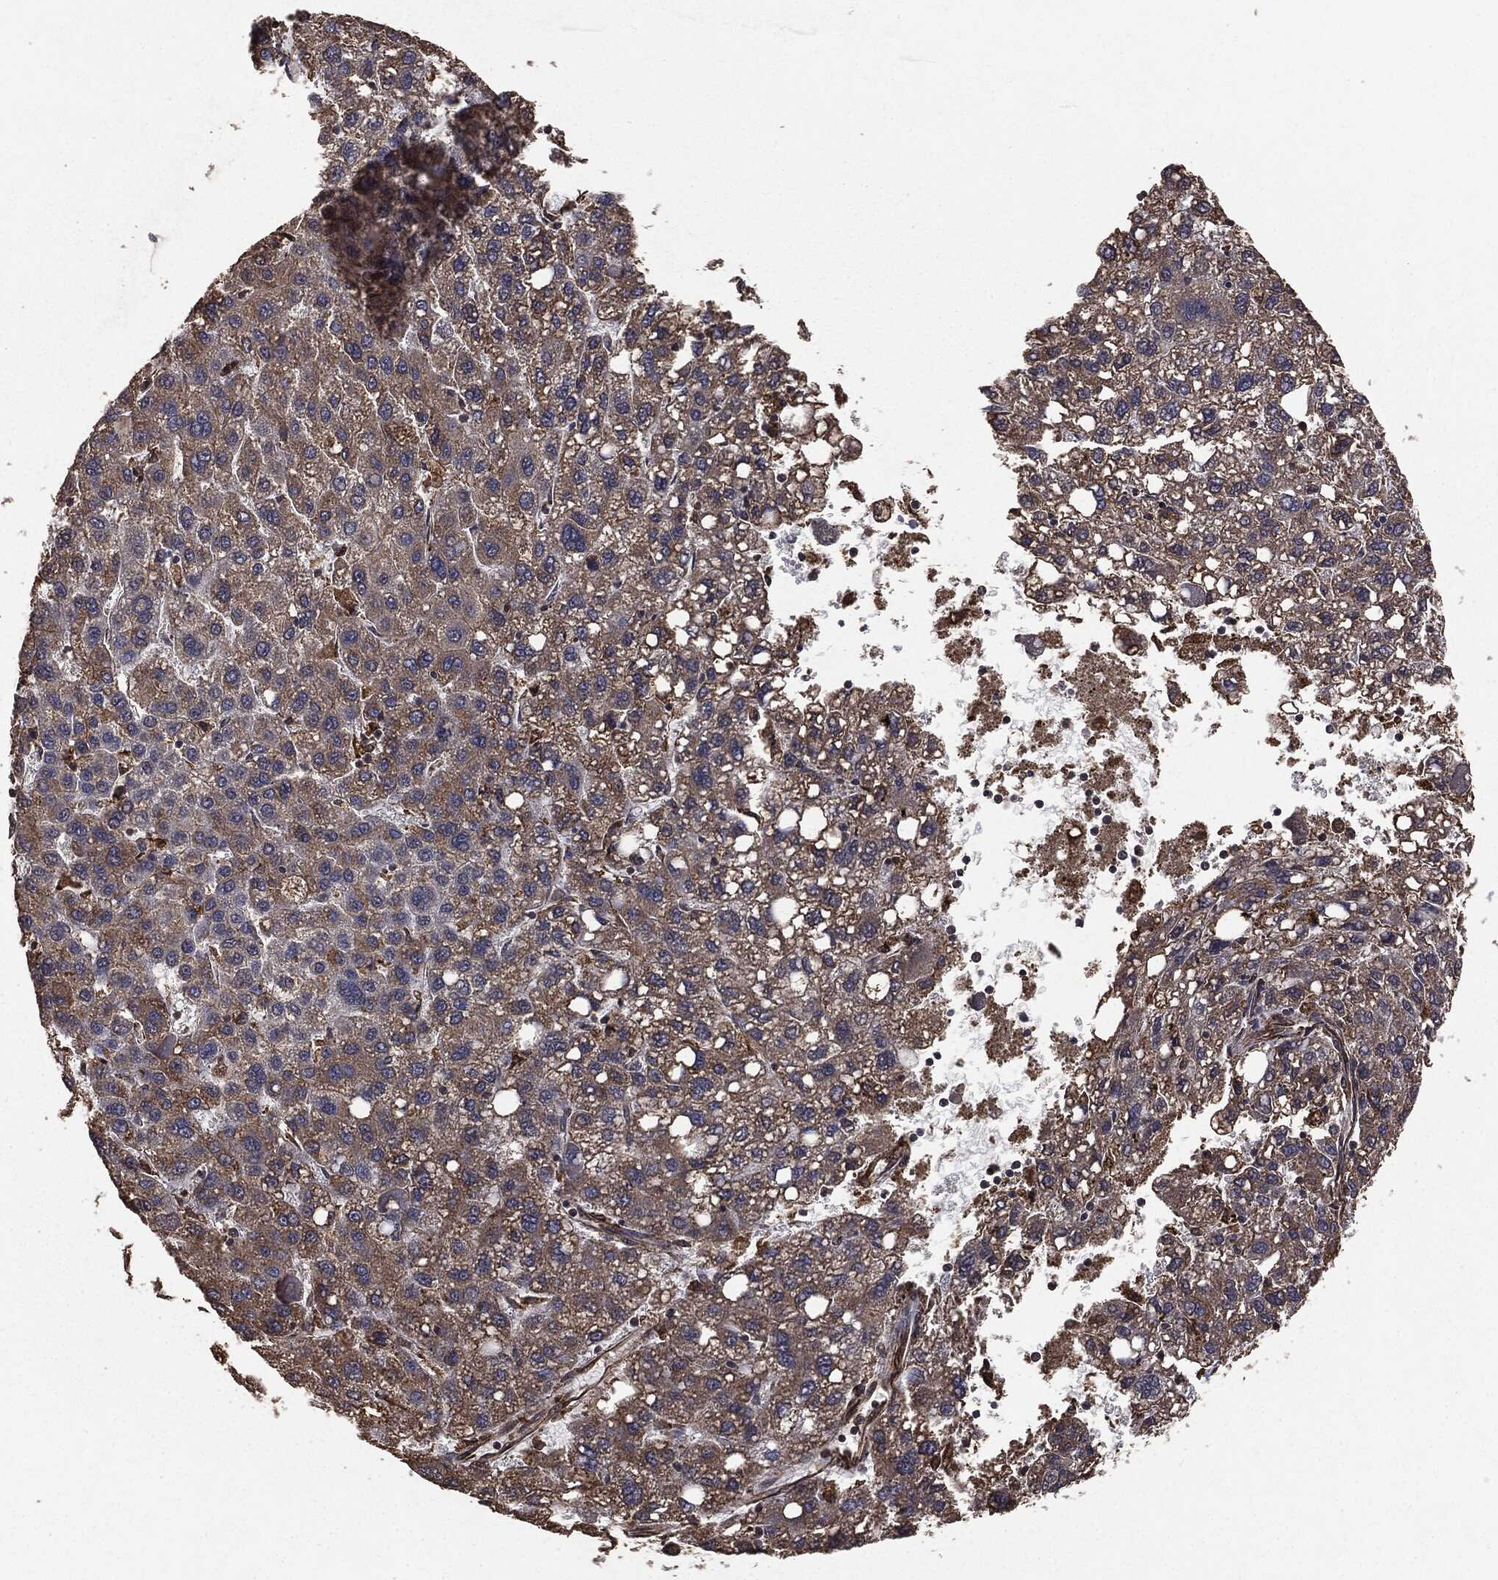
{"staining": {"intensity": "weak", "quantity": ">75%", "location": "cytoplasmic/membranous"}, "tissue": "liver cancer", "cell_type": "Tumor cells", "image_type": "cancer", "snomed": [{"axis": "morphology", "description": "Carcinoma, Hepatocellular, NOS"}, {"axis": "topography", "description": "Liver"}], "caption": "This is an image of IHC staining of liver cancer (hepatocellular carcinoma), which shows weak expression in the cytoplasmic/membranous of tumor cells.", "gene": "MTOR", "patient": {"sex": "female", "age": 82}}